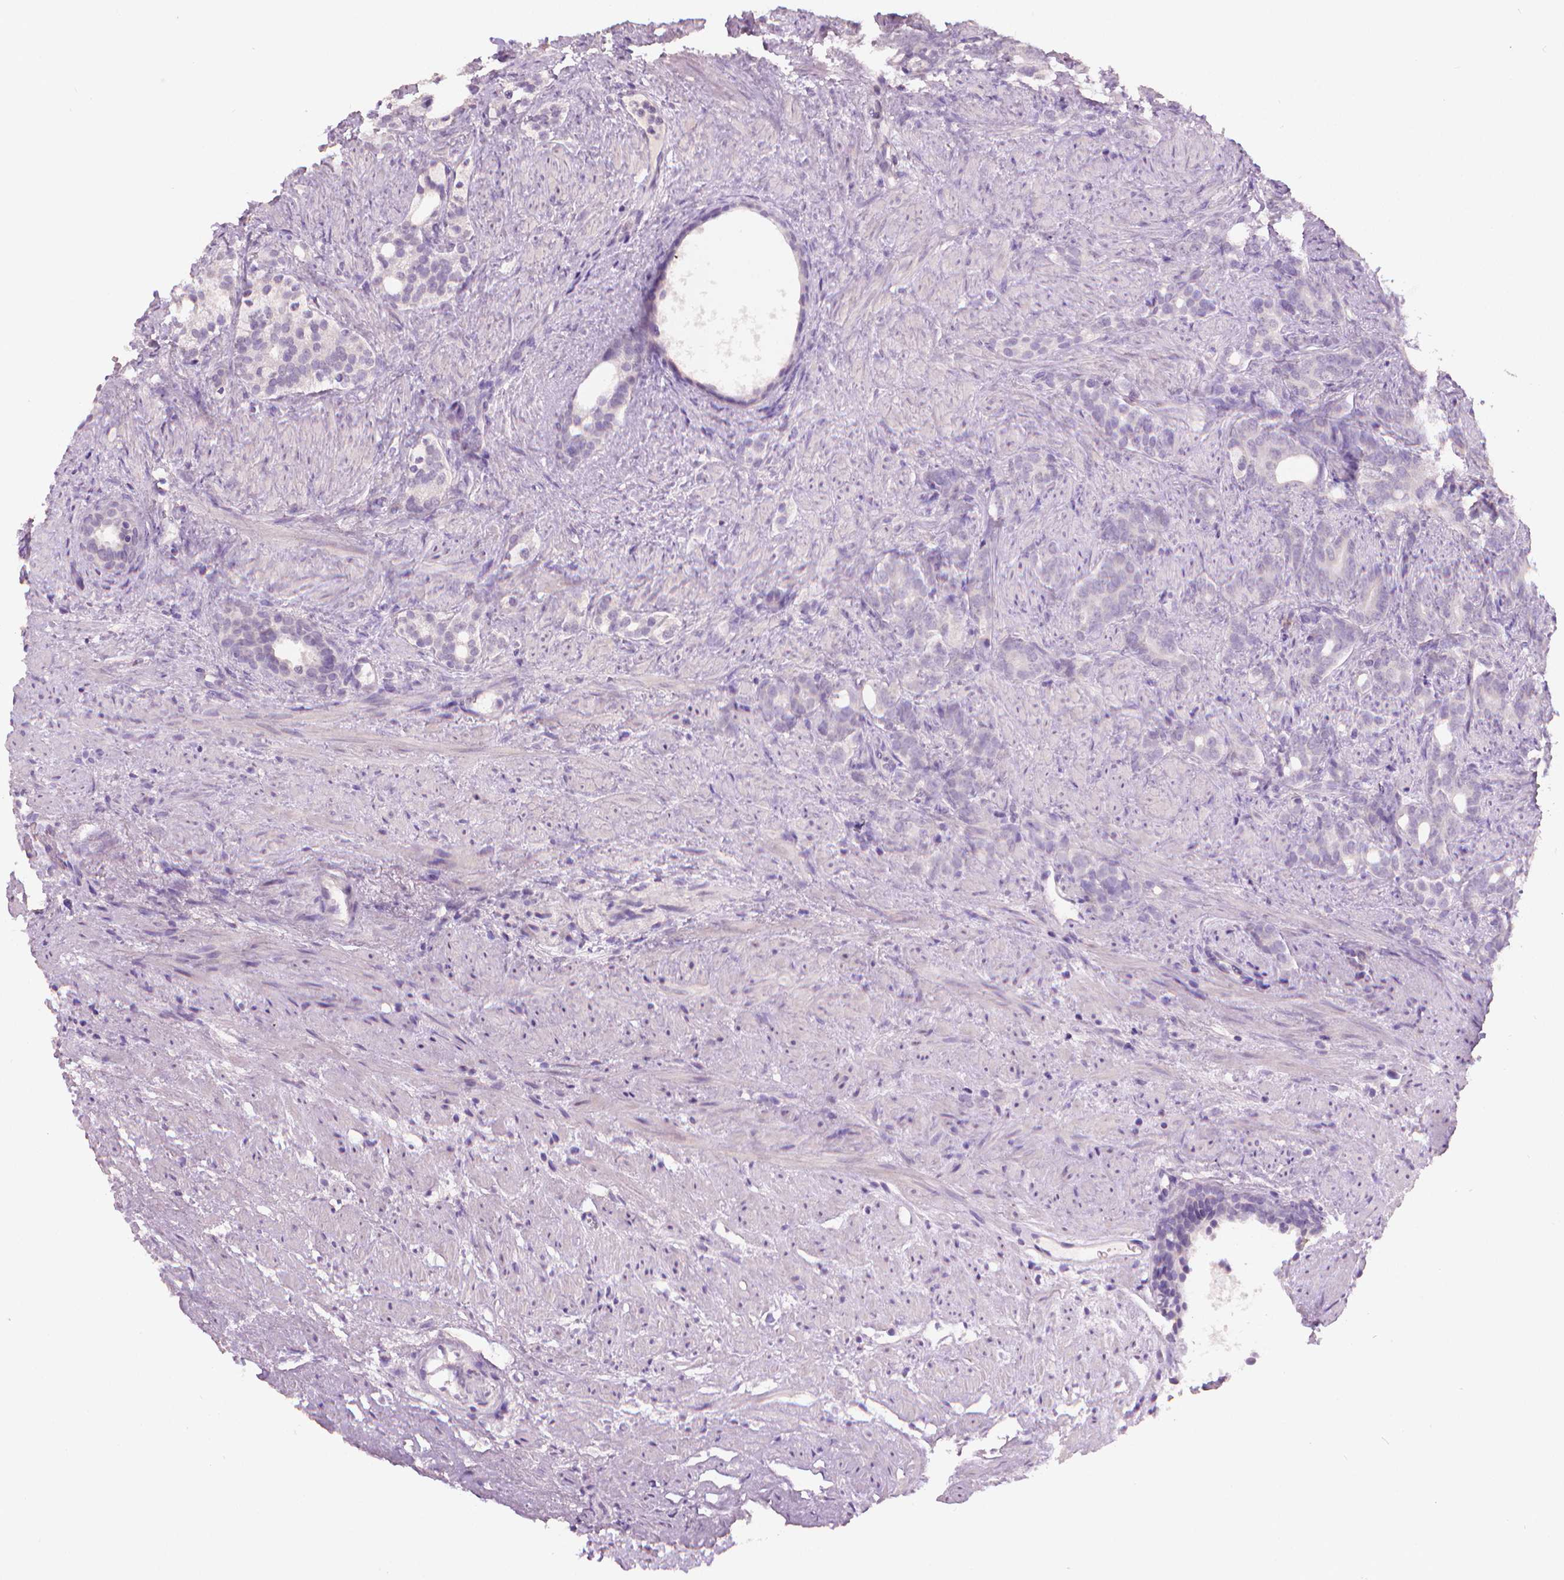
{"staining": {"intensity": "negative", "quantity": "none", "location": "none"}, "tissue": "prostate cancer", "cell_type": "Tumor cells", "image_type": "cancer", "snomed": [{"axis": "morphology", "description": "Adenocarcinoma, High grade"}, {"axis": "topography", "description": "Prostate"}], "caption": "Prostate cancer (adenocarcinoma (high-grade)) was stained to show a protein in brown. There is no significant positivity in tumor cells. (DAB immunohistochemistry (IHC) visualized using brightfield microscopy, high magnification).", "gene": "TNNI2", "patient": {"sex": "male", "age": 84}}